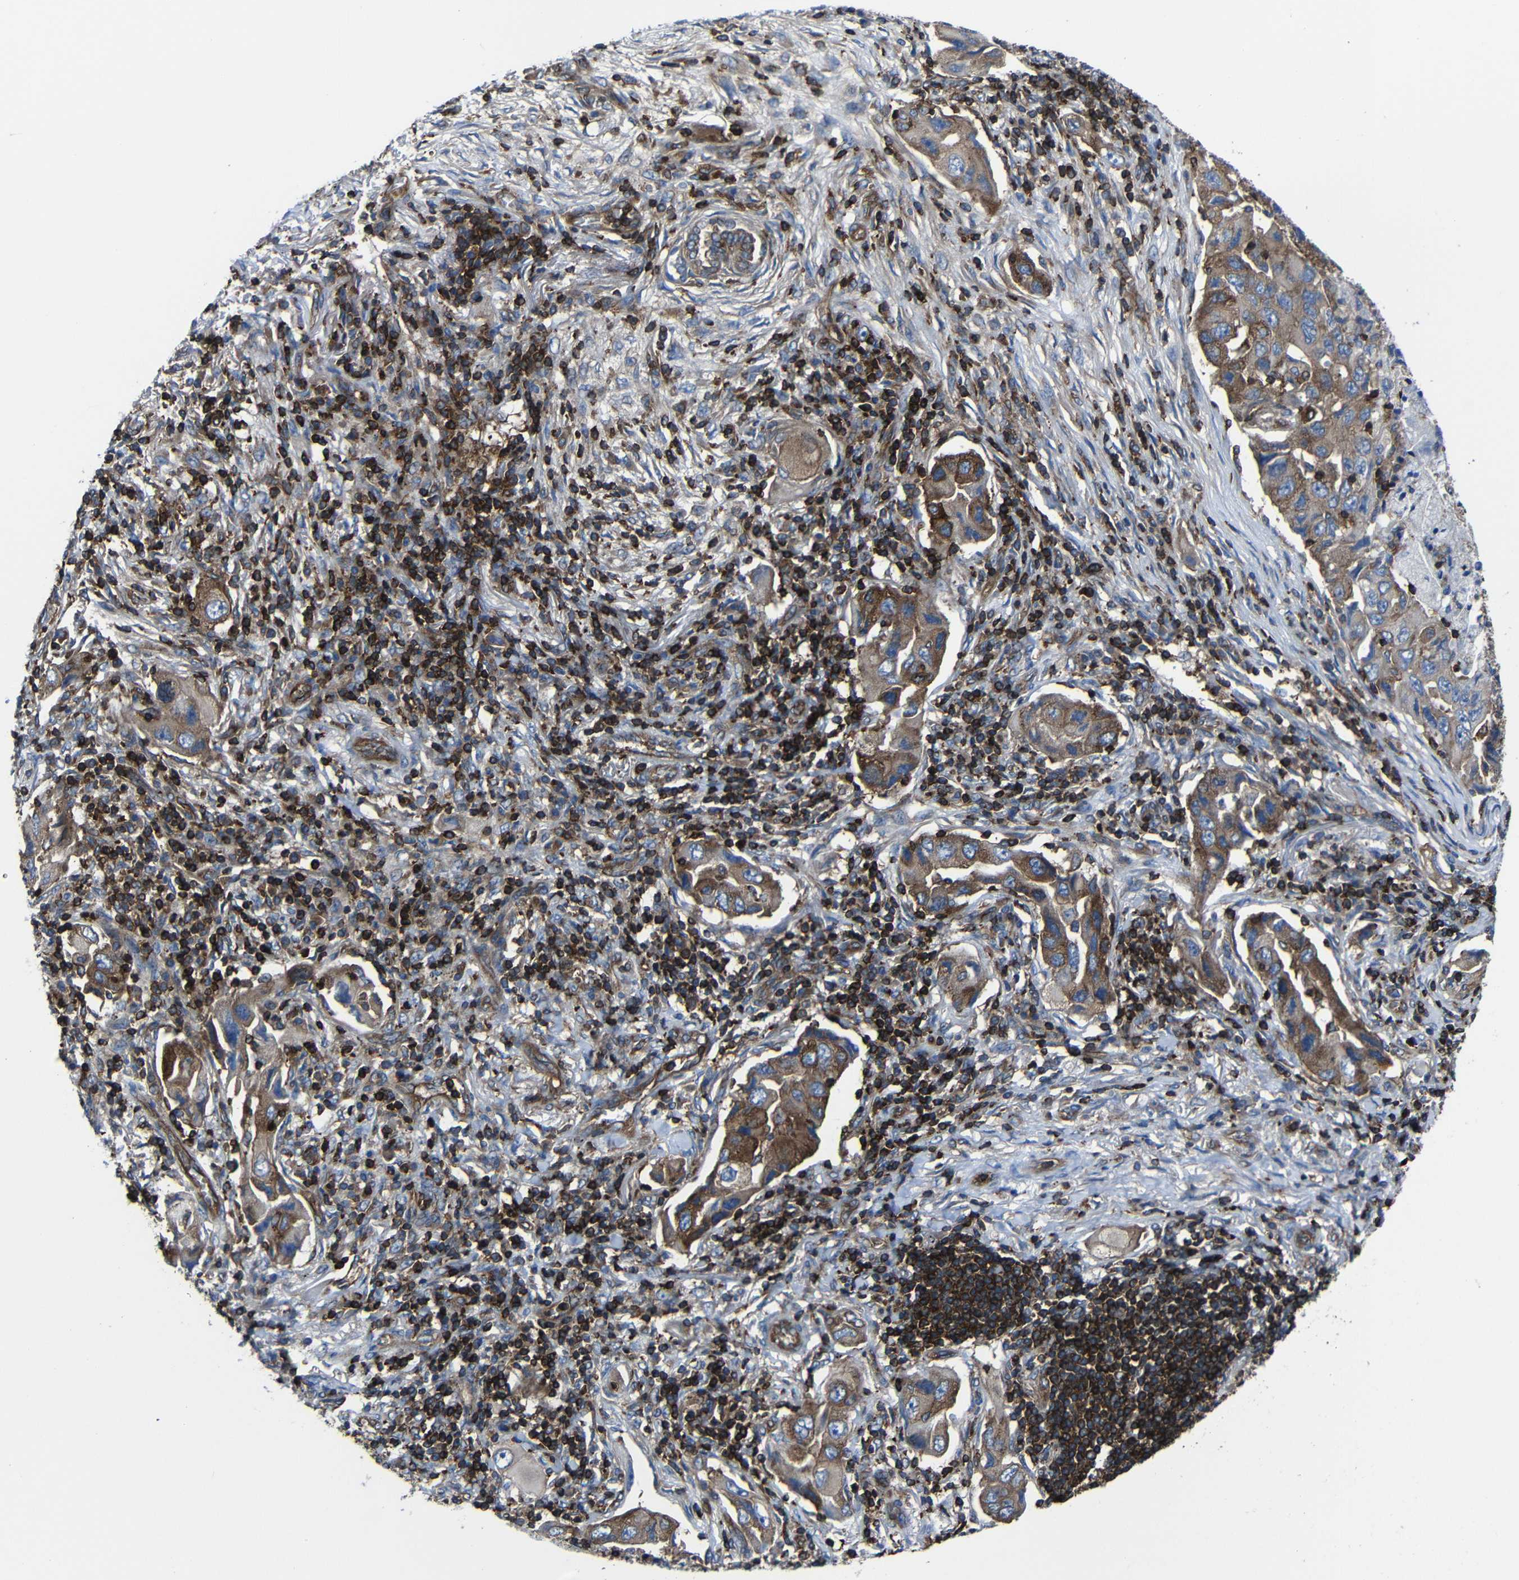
{"staining": {"intensity": "strong", "quantity": ">75%", "location": "cytoplasmic/membranous"}, "tissue": "lung cancer", "cell_type": "Tumor cells", "image_type": "cancer", "snomed": [{"axis": "morphology", "description": "Adenocarcinoma, NOS"}, {"axis": "topography", "description": "Lung"}], "caption": "Immunohistochemical staining of human lung cancer (adenocarcinoma) shows high levels of strong cytoplasmic/membranous protein staining in about >75% of tumor cells.", "gene": "ARHGEF1", "patient": {"sex": "female", "age": 65}}